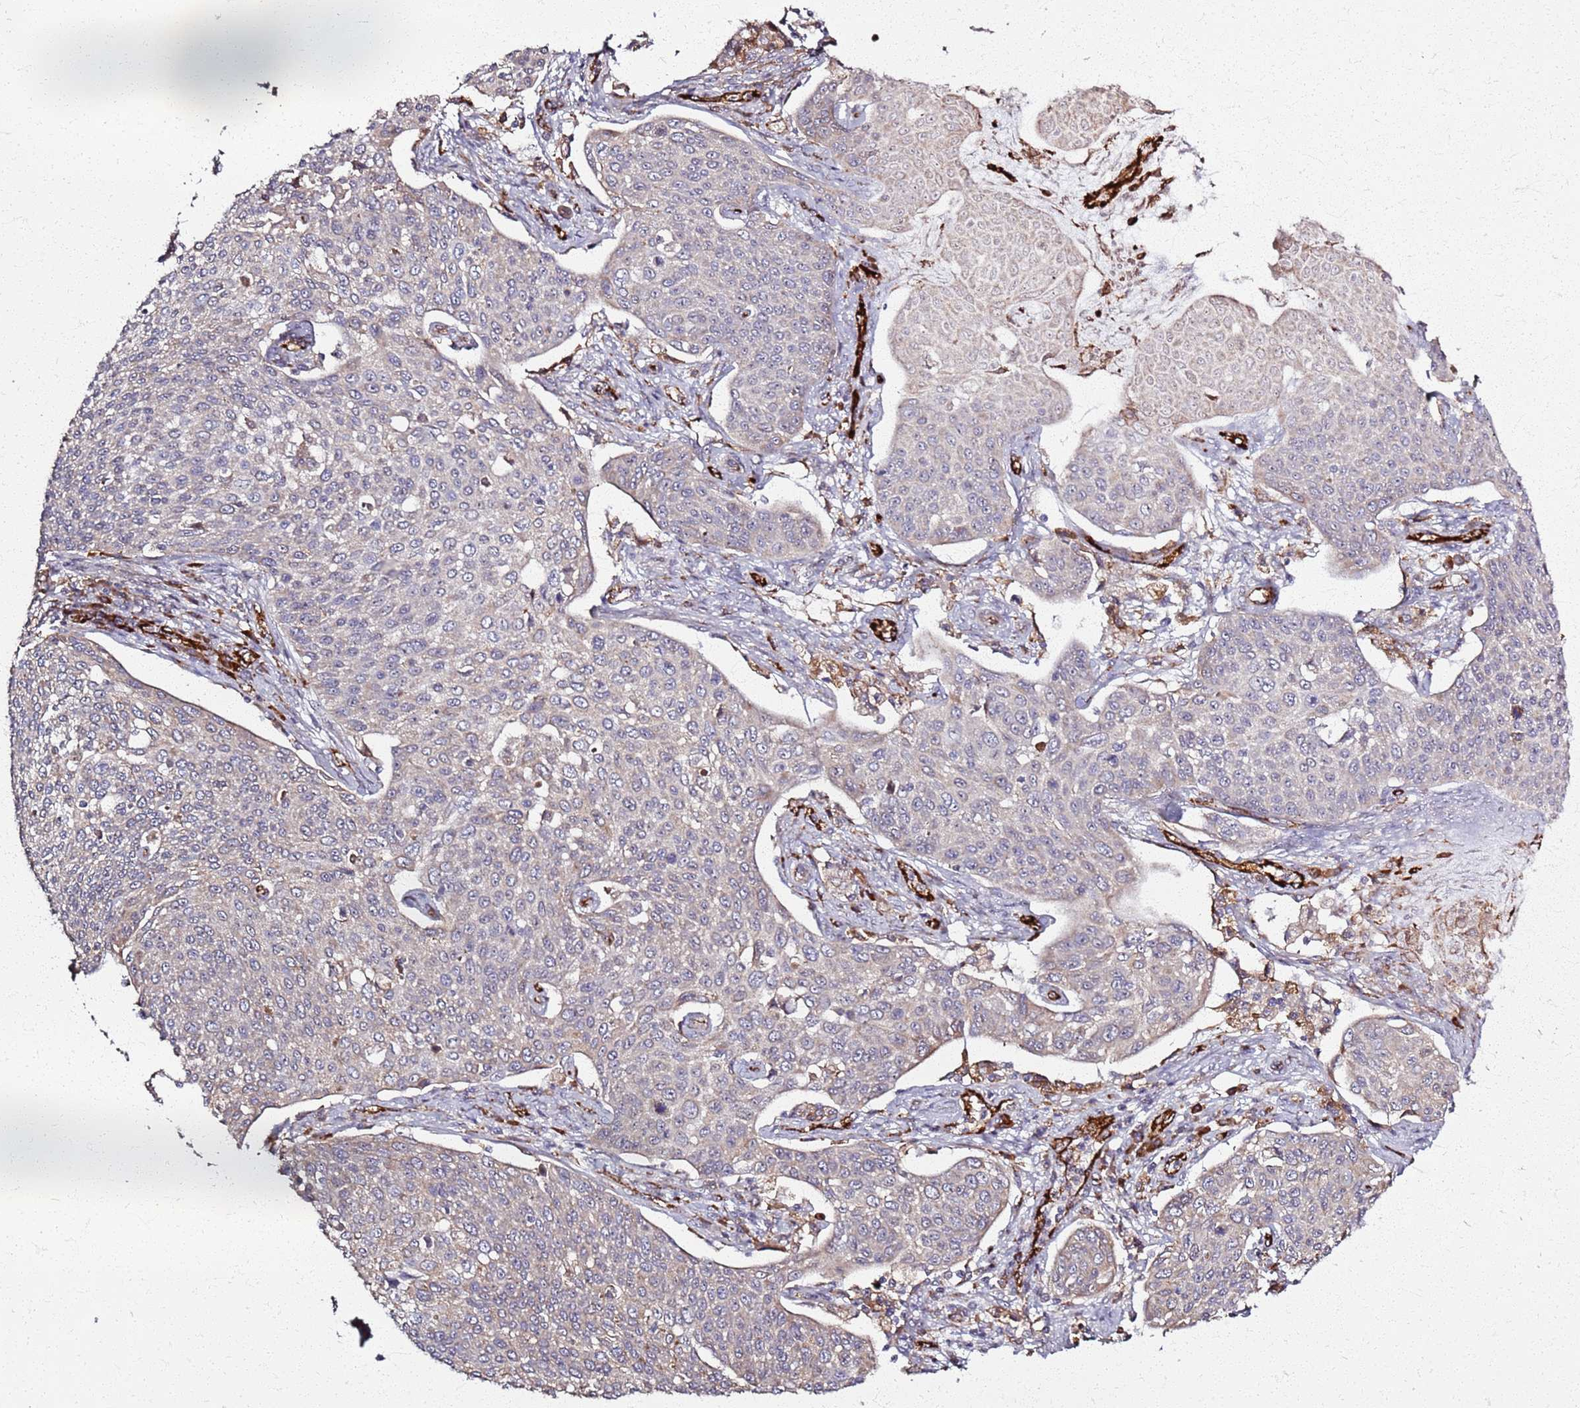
{"staining": {"intensity": "weak", "quantity": "<25%", "location": "cytoplasmic/membranous"}, "tissue": "cervical cancer", "cell_type": "Tumor cells", "image_type": "cancer", "snomed": [{"axis": "morphology", "description": "Squamous cell carcinoma, NOS"}, {"axis": "topography", "description": "Cervix"}], "caption": "Tumor cells are negative for brown protein staining in squamous cell carcinoma (cervical). Nuclei are stained in blue.", "gene": "KRI1", "patient": {"sex": "female", "age": 34}}